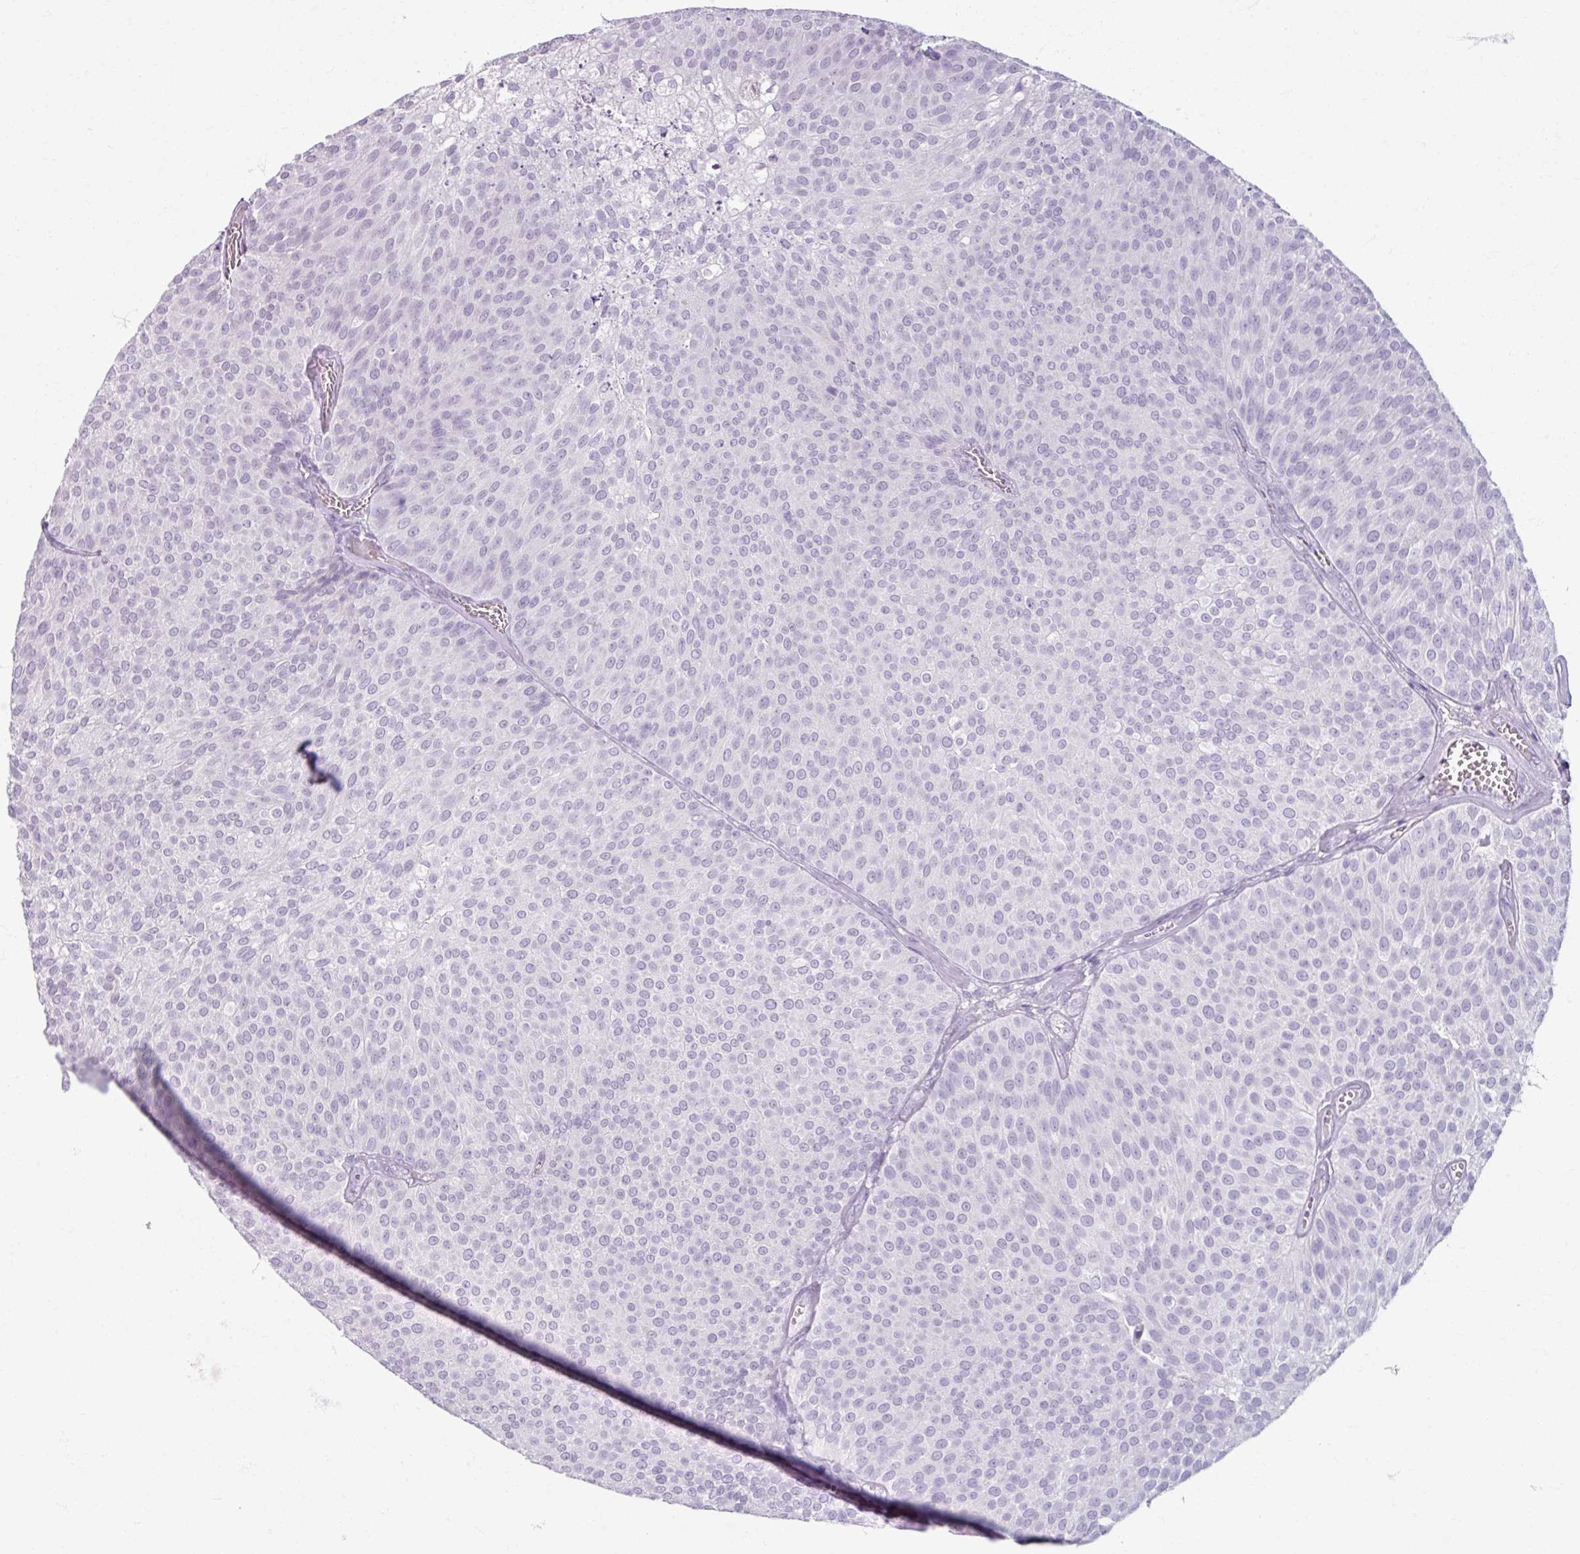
{"staining": {"intensity": "negative", "quantity": "none", "location": "none"}, "tissue": "urothelial cancer", "cell_type": "Tumor cells", "image_type": "cancer", "snomed": [{"axis": "morphology", "description": "Urothelial carcinoma, Low grade"}, {"axis": "topography", "description": "Urinary bladder"}], "caption": "The photomicrograph exhibits no staining of tumor cells in urothelial carcinoma (low-grade).", "gene": "ARG1", "patient": {"sex": "female", "age": 79}}